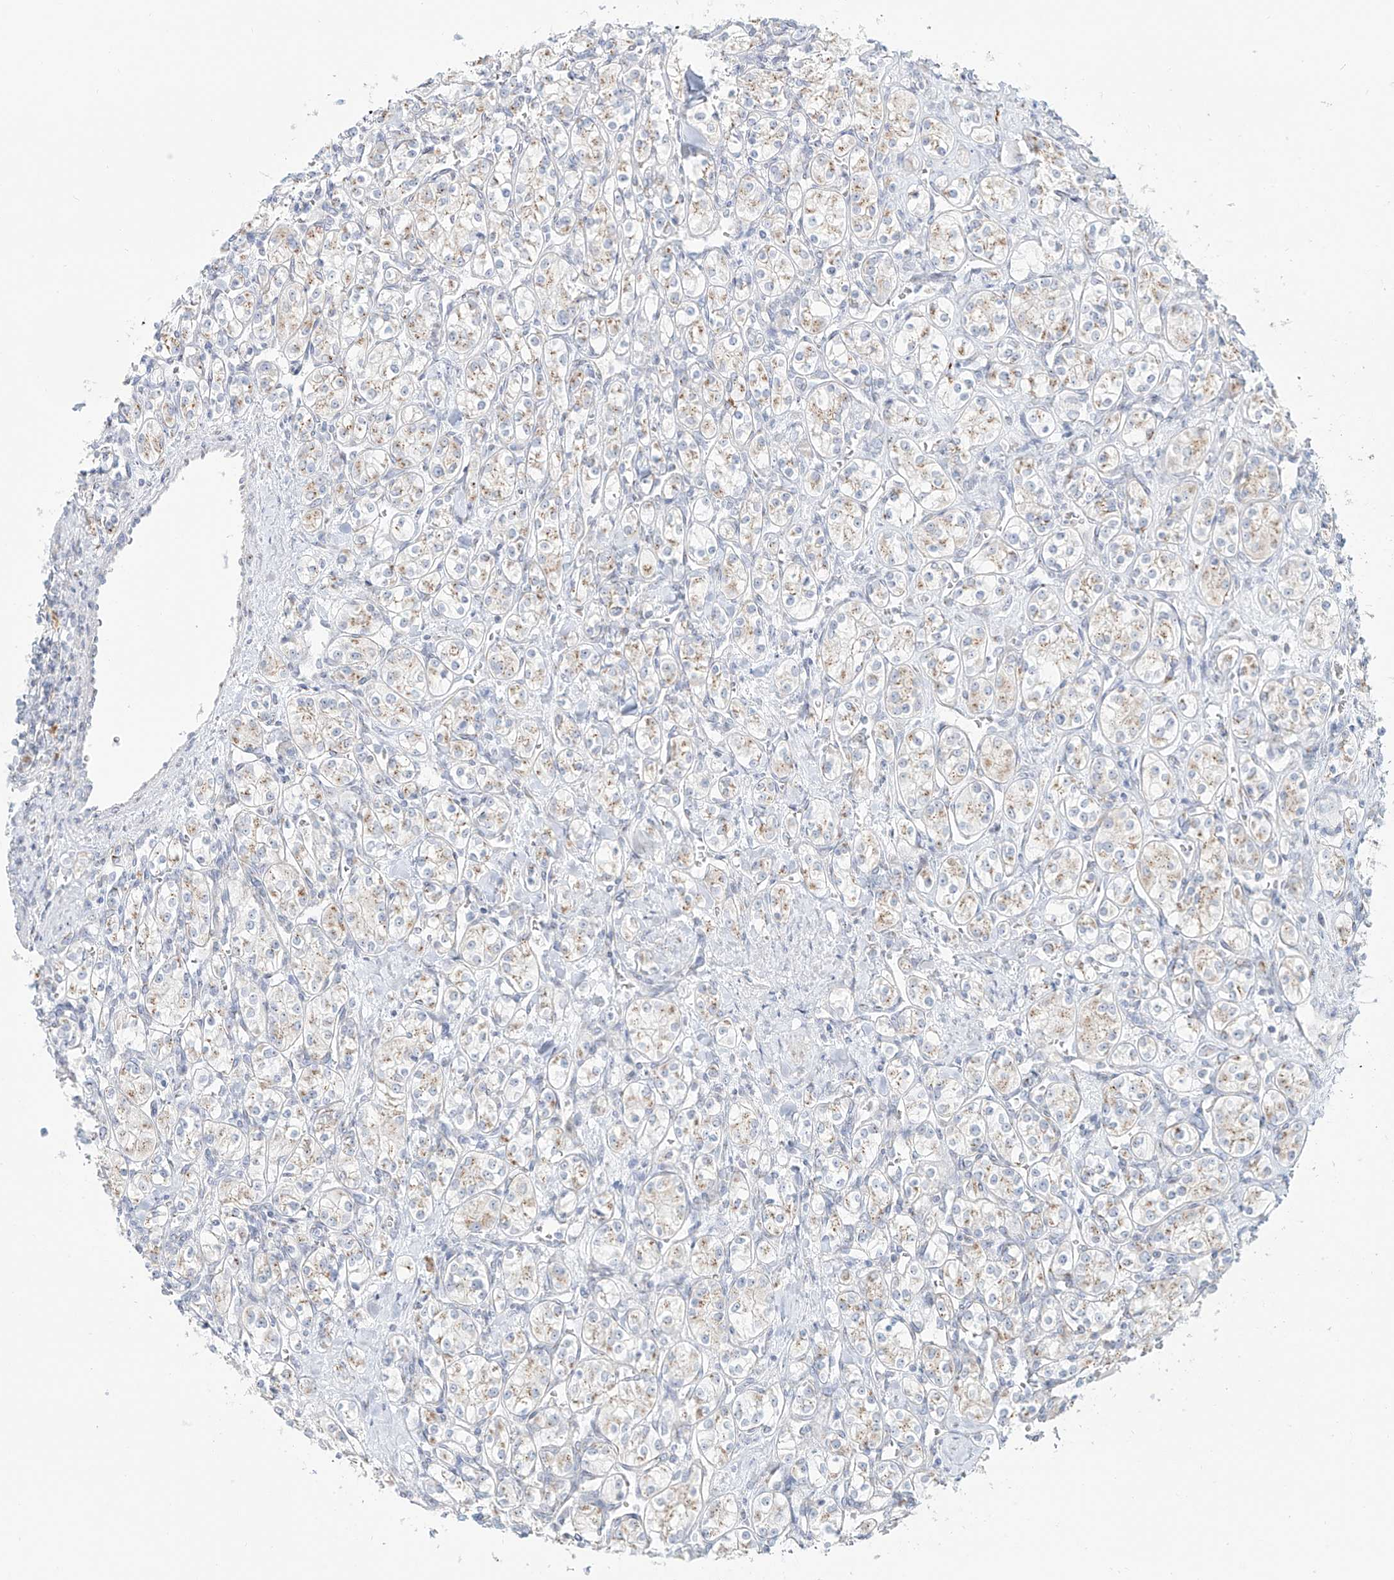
{"staining": {"intensity": "weak", "quantity": "25%-75%", "location": "cytoplasmic/membranous"}, "tissue": "renal cancer", "cell_type": "Tumor cells", "image_type": "cancer", "snomed": [{"axis": "morphology", "description": "Adenocarcinoma, NOS"}, {"axis": "topography", "description": "Kidney"}], "caption": "Immunohistochemistry (IHC) histopathology image of human renal cancer stained for a protein (brown), which demonstrates low levels of weak cytoplasmic/membranous expression in about 25%-75% of tumor cells.", "gene": "BSDC1", "patient": {"sex": "male", "age": 77}}